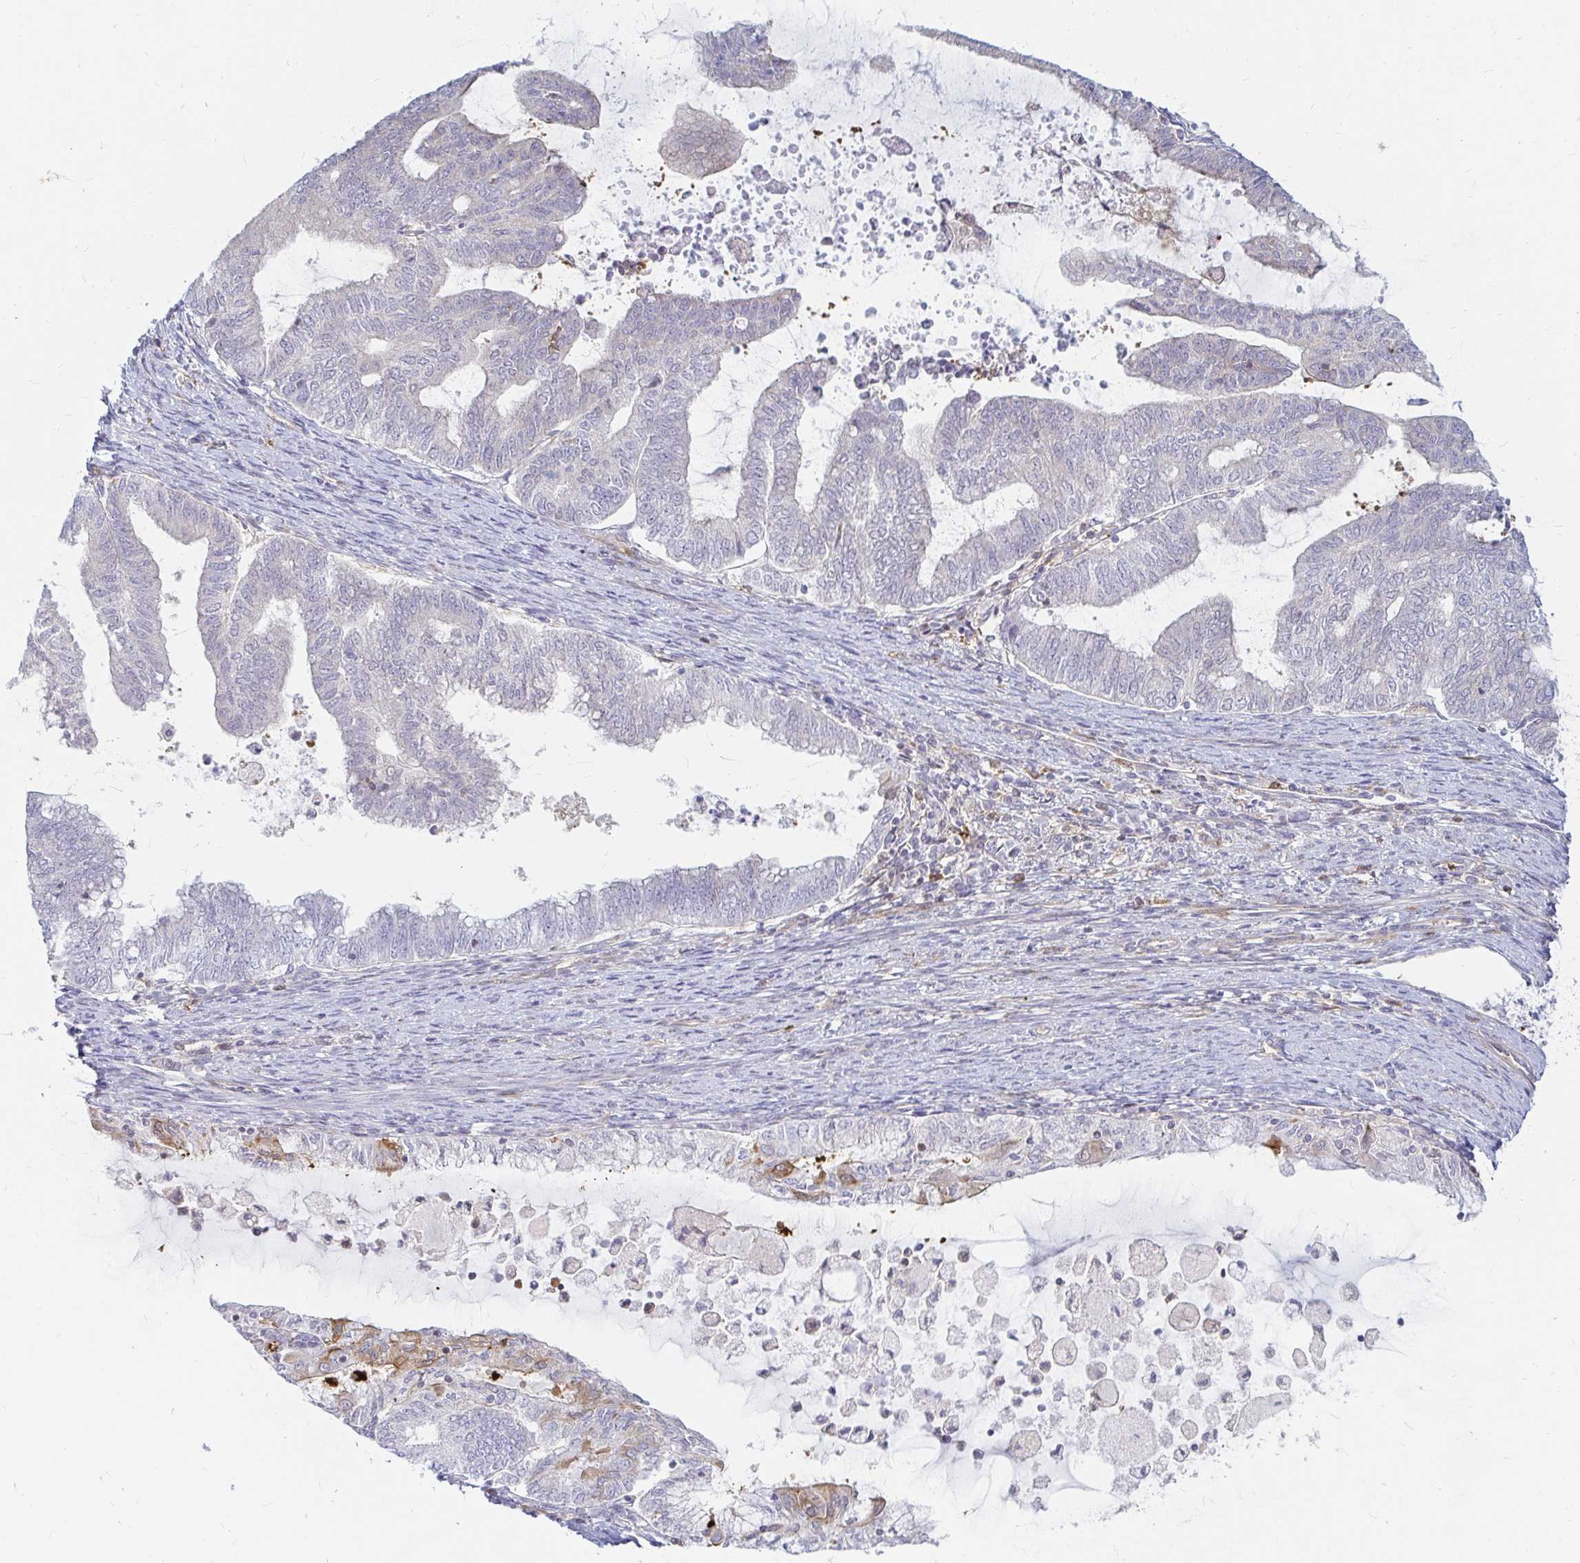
{"staining": {"intensity": "negative", "quantity": "none", "location": "none"}, "tissue": "endometrial cancer", "cell_type": "Tumor cells", "image_type": "cancer", "snomed": [{"axis": "morphology", "description": "Adenocarcinoma, NOS"}, {"axis": "topography", "description": "Endometrium"}], "caption": "Tumor cells show no significant expression in endometrial adenocarcinoma. Nuclei are stained in blue.", "gene": "CAST", "patient": {"sex": "female", "age": 79}}